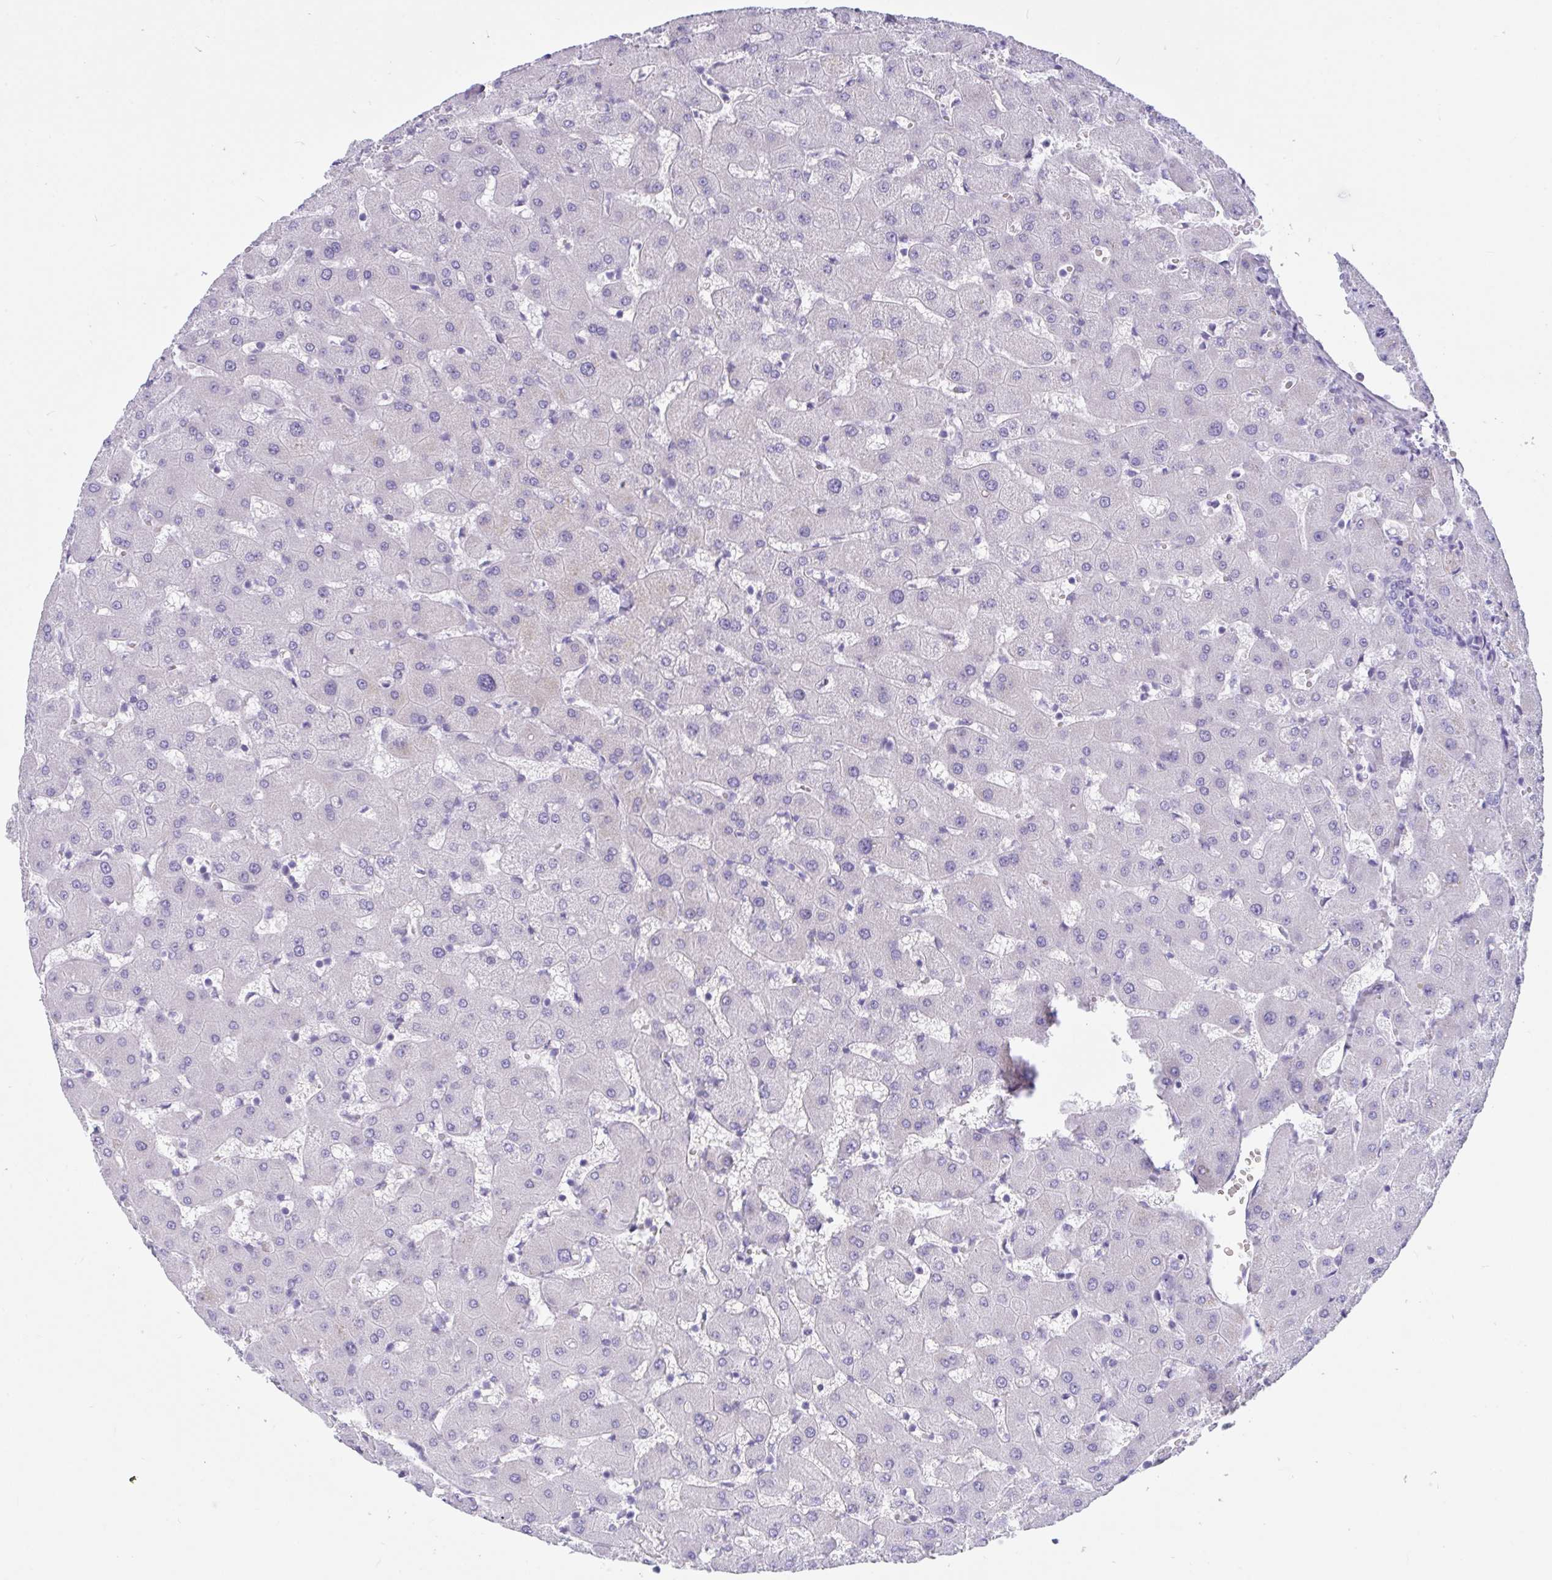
{"staining": {"intensity": "negative", "quantity": "none", "location": "none"}, "tissue": "liver", "cell_type": "Cholangiocytes", "image_type": "normal", "snomed": [{"axis": "morphology", "description": "Normal tissue, NOS"}, {"axis": "topography", "description": "Liver"}], "caption": "The immunohistochemistry (IHC) micrograph has no significant staining in cholangiocytes of liver. (DAB (3,3'-diaminobenzidine) immunohistochemistry (IHC), high magnification).", "gene": "OXLD1", "patient": {"sex": "female", "age": 63}}